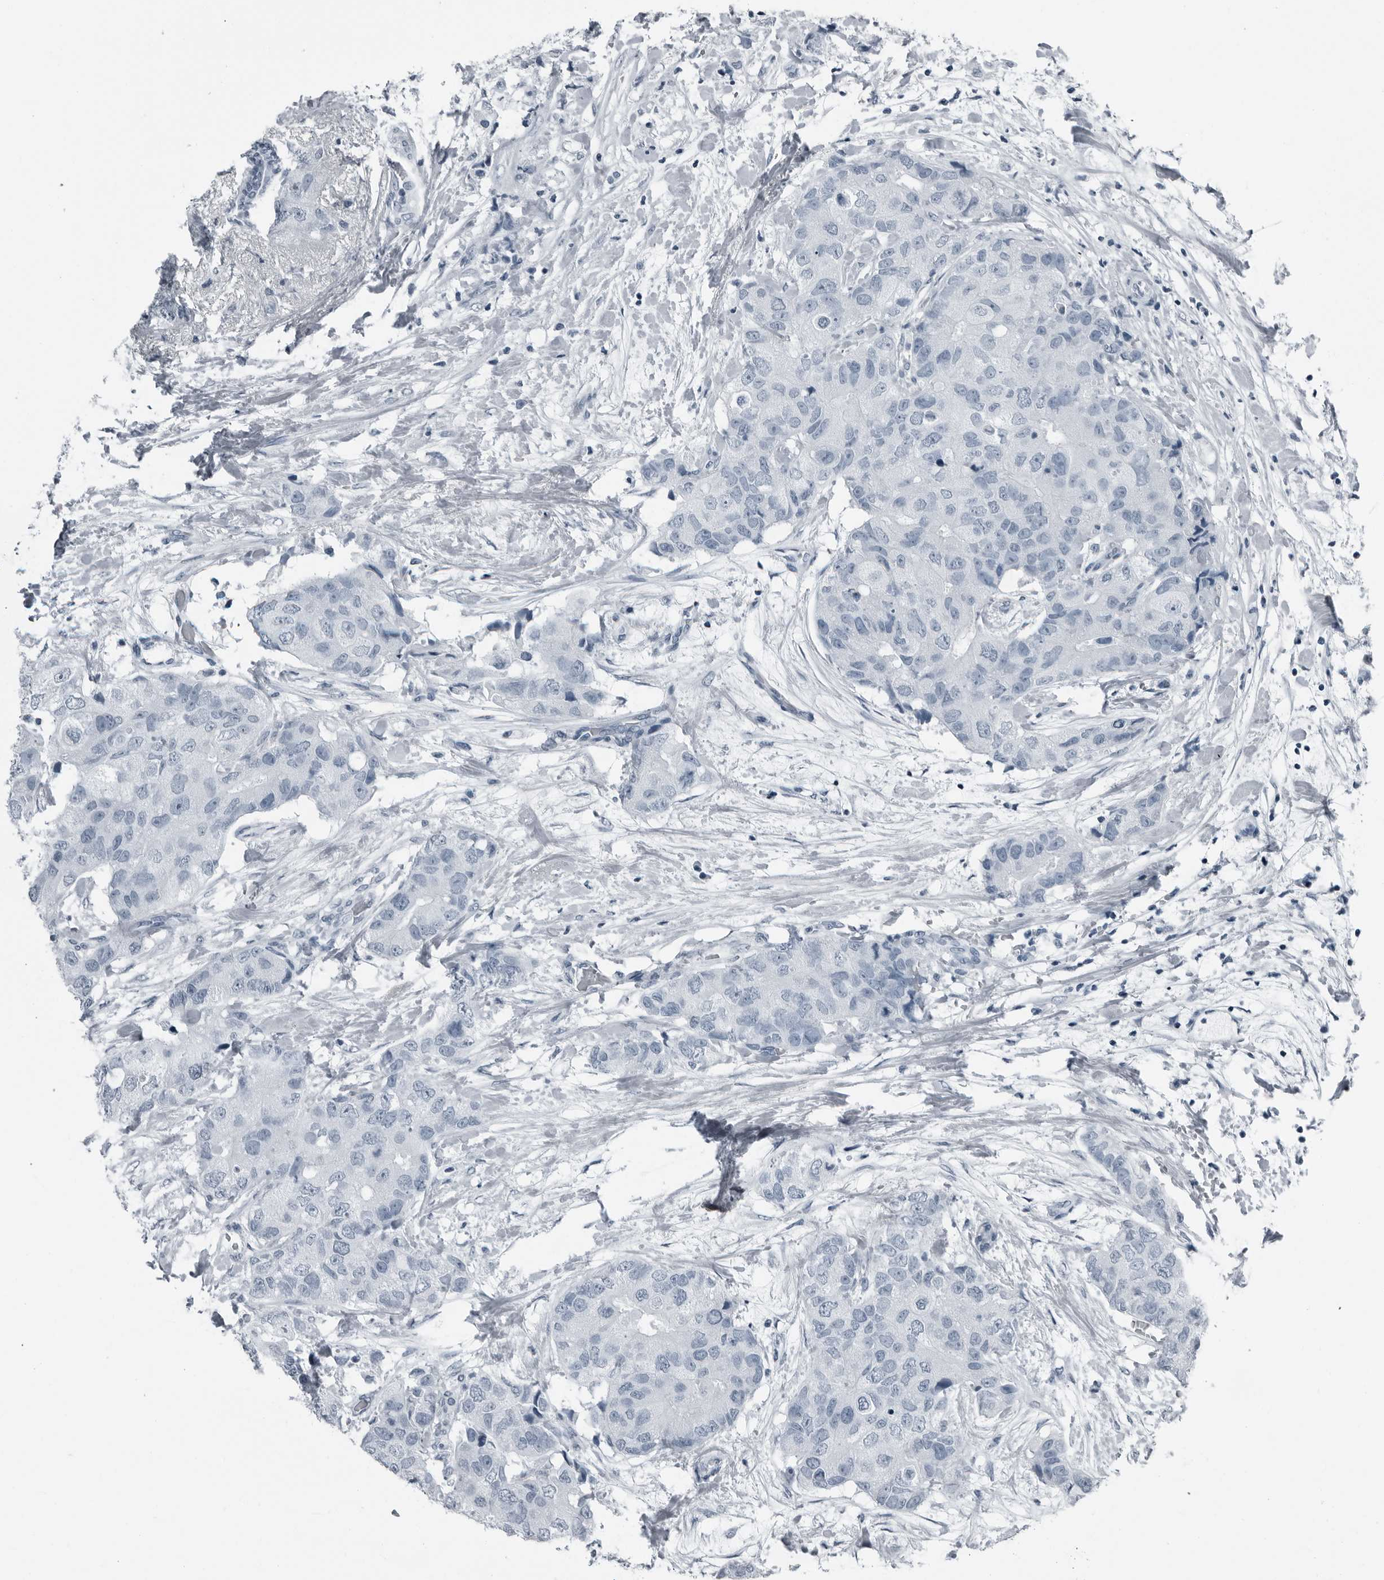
{"staining": {"intensity": "negative", "quantity": "none", "location": "none"}, "tissue": "breast cancer", "cell_type": "Tumor cells", "image_type": "cancer", "snomed": [{"axis": "morphology", "description": "Duct carcinoma"}, {"axis": "topography", "description": "Breast"}], "caption": "Photomicrograph shows no protein expression in tumor cells of breast cancer (invasive ductal carcinoma) tissue.", "gene": "PRSS1", "patient": {"sex": "female", "age": 62}}